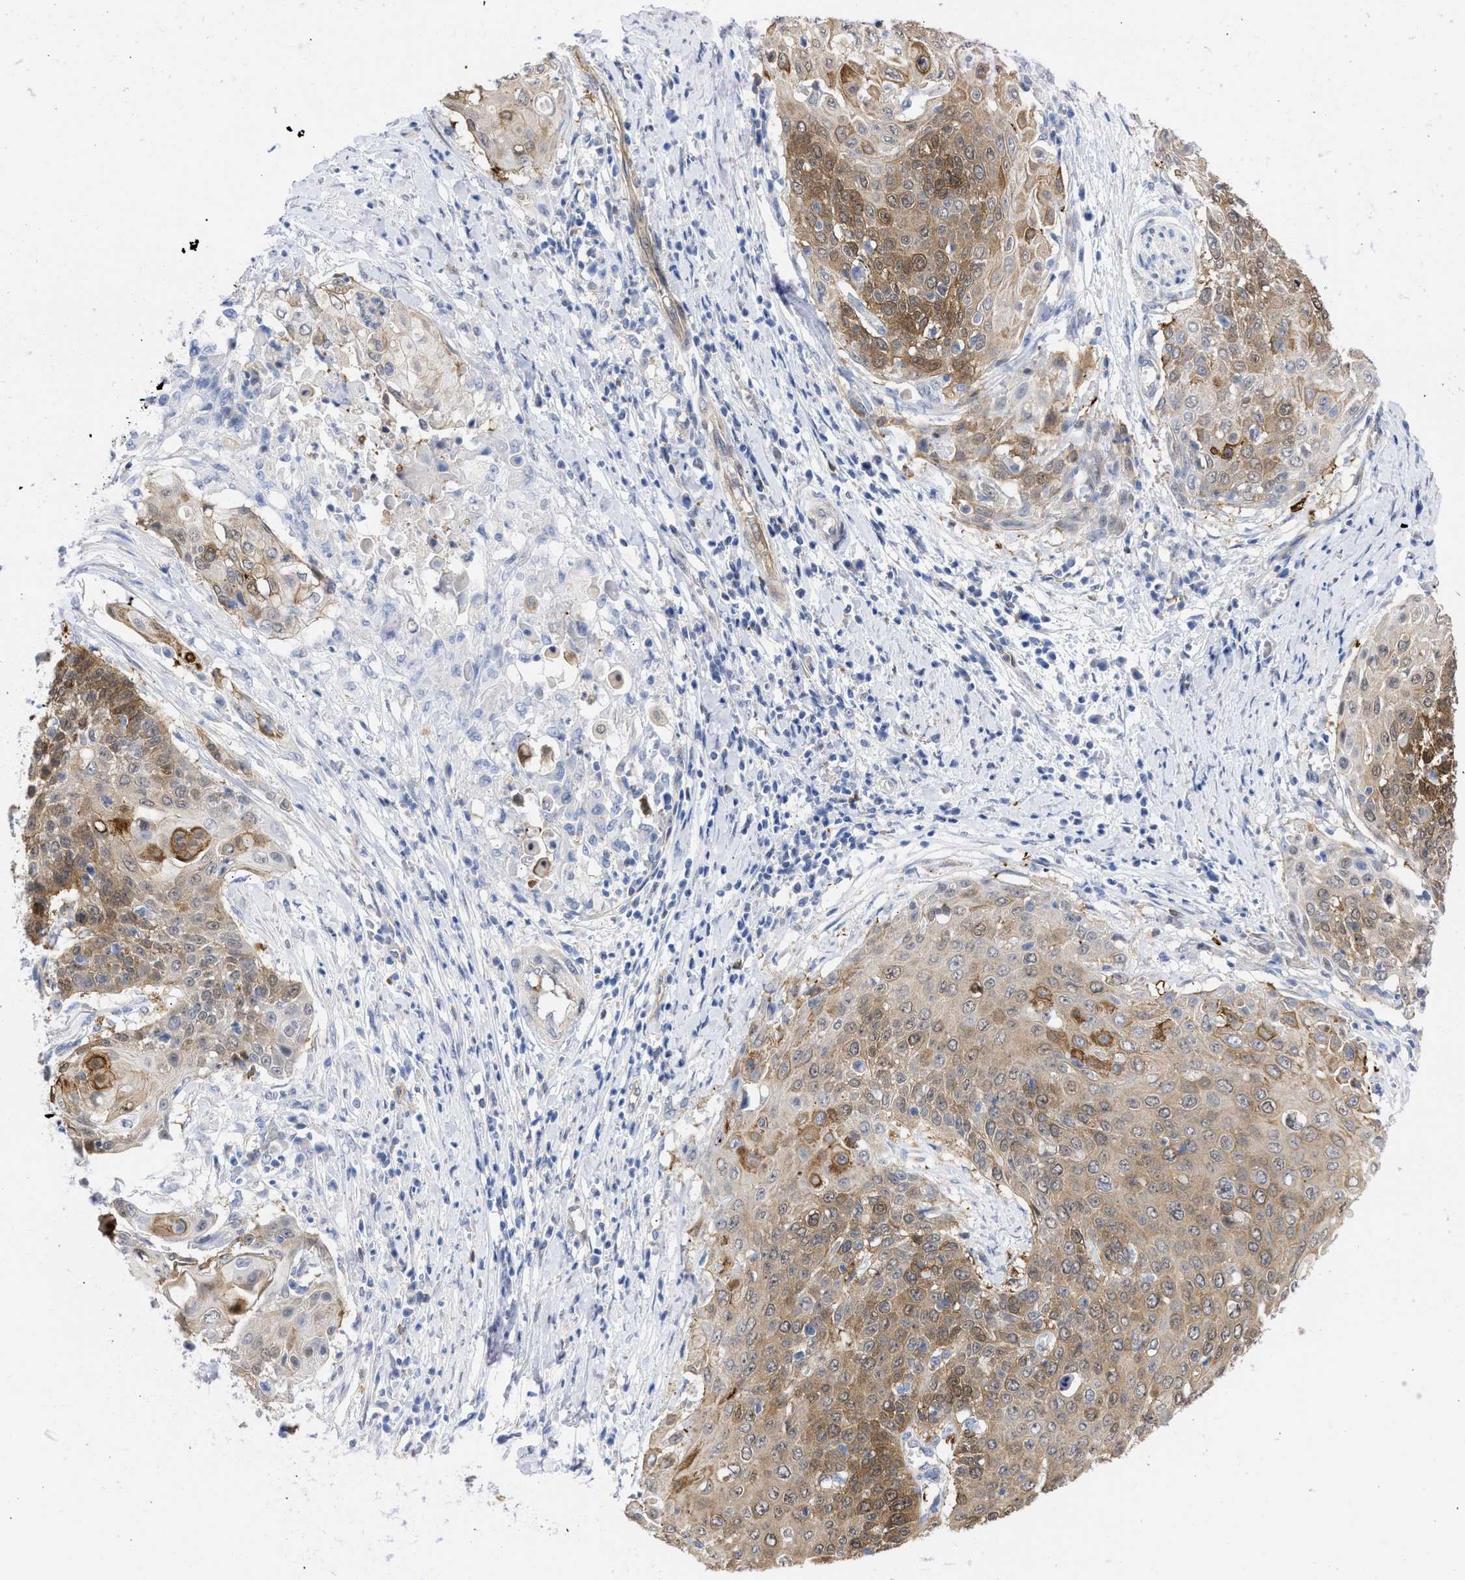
{"staining": {"intensity": "moderate", "quantity": ">75%", "location": "cytoplasmic/membranous,nuclear"}, "tissue": "cervical cancer", "cell_type": "Tumor cells", "image_type": "cancer", "snomed": [{"axis": "morphology", "description": "Squamous cell carcinoma, NOS"}, {"axis": "topography", "description": "Cervix"}], "caption": "A brown stain shows moderate cytoplasmic/membranous and nuclear expression of a protein in human squamous cell carcinoma (cervical) tumor cells.", "gene": "THRA", "patient": {"sex": "female", "age": 39}}